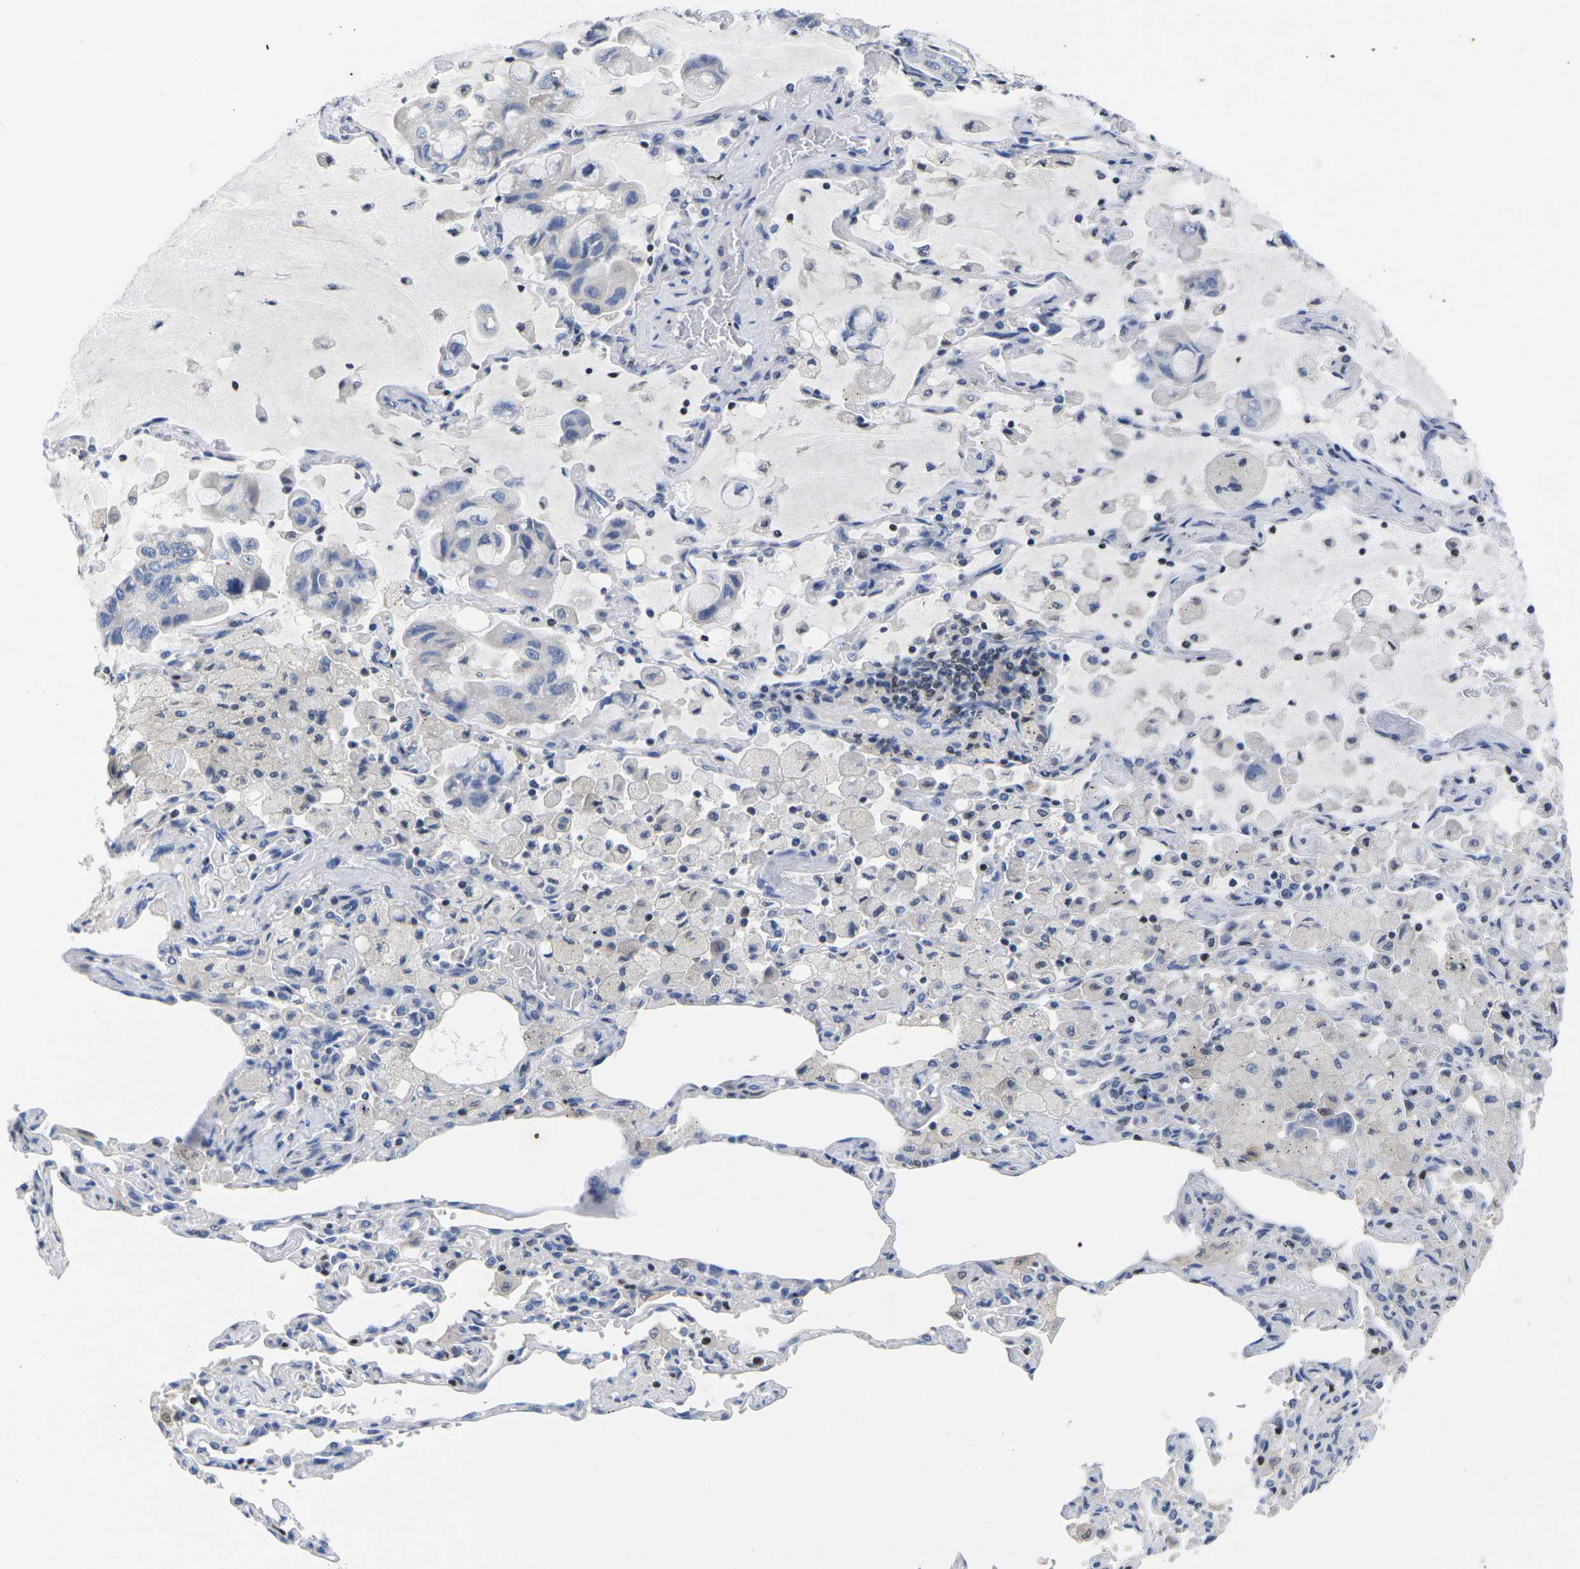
{"staining": {"intensity": "negative", "quantity": "none", "location": "none"}, "tissue": "lung cancer", "cell_type": "Tumor cells", "image_type": "cancer", "snomed": [{"axis": "morphology", "description": "Adenocarcinoma, NOS"}, {"axis": "topography", "description": "Lung"}], "caption": "This histopathology image is of lung cancer stained with IHC to label a protein in brown with the nuclei are counter-stained blue. There is no positivity in tumor cells.", "gene": "IKZF1", "patient": {"sex": "male", "age": 64}}